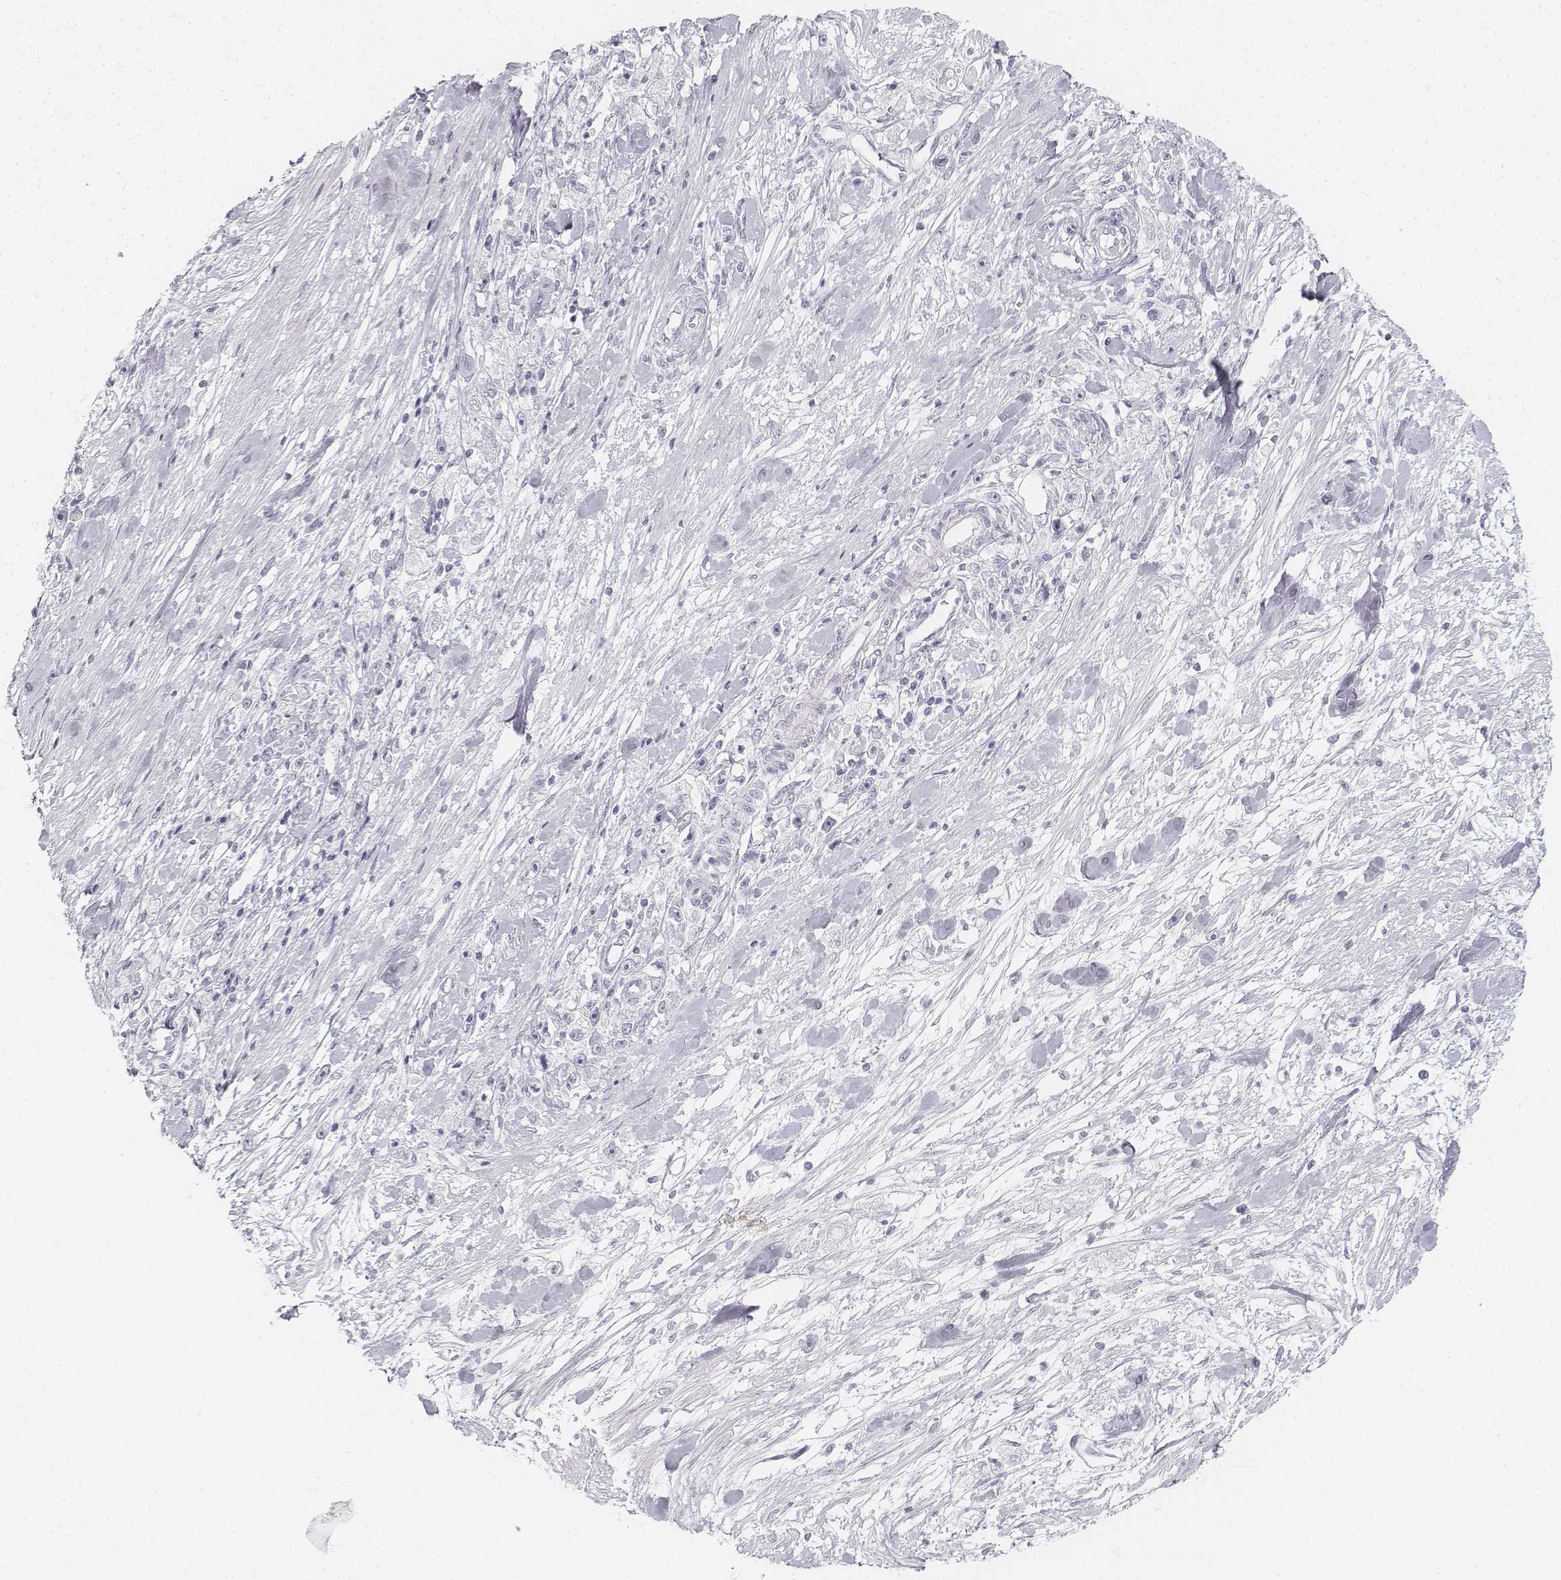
{"staining": {"intensity": "negative", "quantity": "none", "location": "none"}, "tissue": "stomach cancer", "cell_type": "Tumor cells", "image_type": "cancer", "snomed": [{"axis": "morphology", "description": "Adenocarcinoma, NOS"}, {"axis": "topography", "description": "Stomach"}], "caption": "DAB (3,3'-diaminobenzidine) immunohistochemical staining of stomach cancer displays no significant staining in tumor cells. (DAB (3,3'-diaminobenzidine) IHC visualized using brightfield microscopy, high magnification).", "gene": "KRT25", "patient": {"sex": "female", "age": 59}}